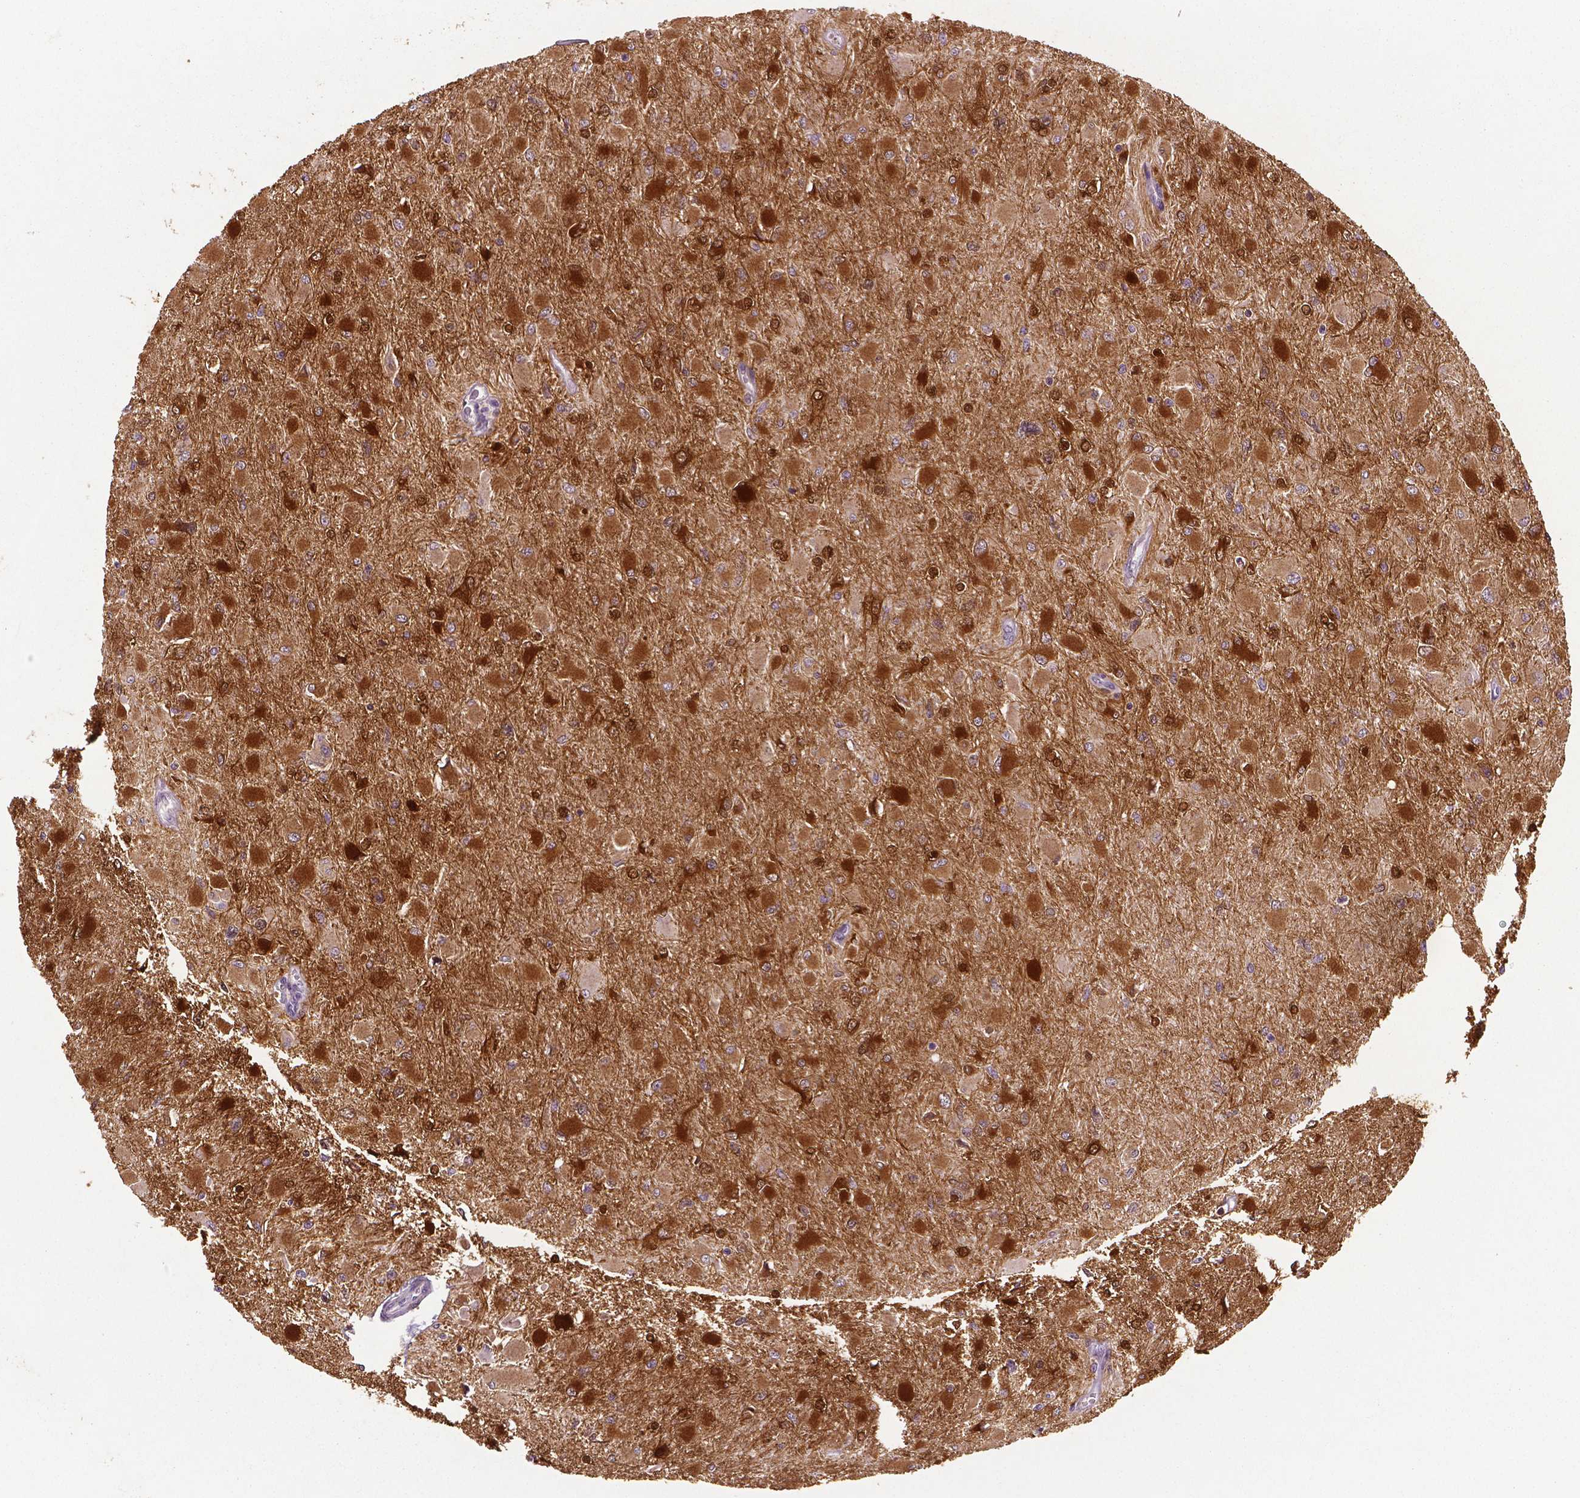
{"staining": {"intensity": "strong", "quantity": ">75%", "location": "cytoplasmic/membranous"}, "tissue": "glioma", "cell_type": "Tumor cells", "image_type": "cancer", "snomed": [{"axis": "morphology", "description": "Glioma, malignant, High grade"}, {"axis": "topography", "description": "Cerebral cortex"}], "caption": "Tumor cells display high levels of strong cytoplasmic/membranous expression in about >75% of cells in glioma. (DAB IHC, brown staining for protein, blue staining for nuclei).", "gene": "PHGDH", "patient": {"sex": "female", "age": 36}}